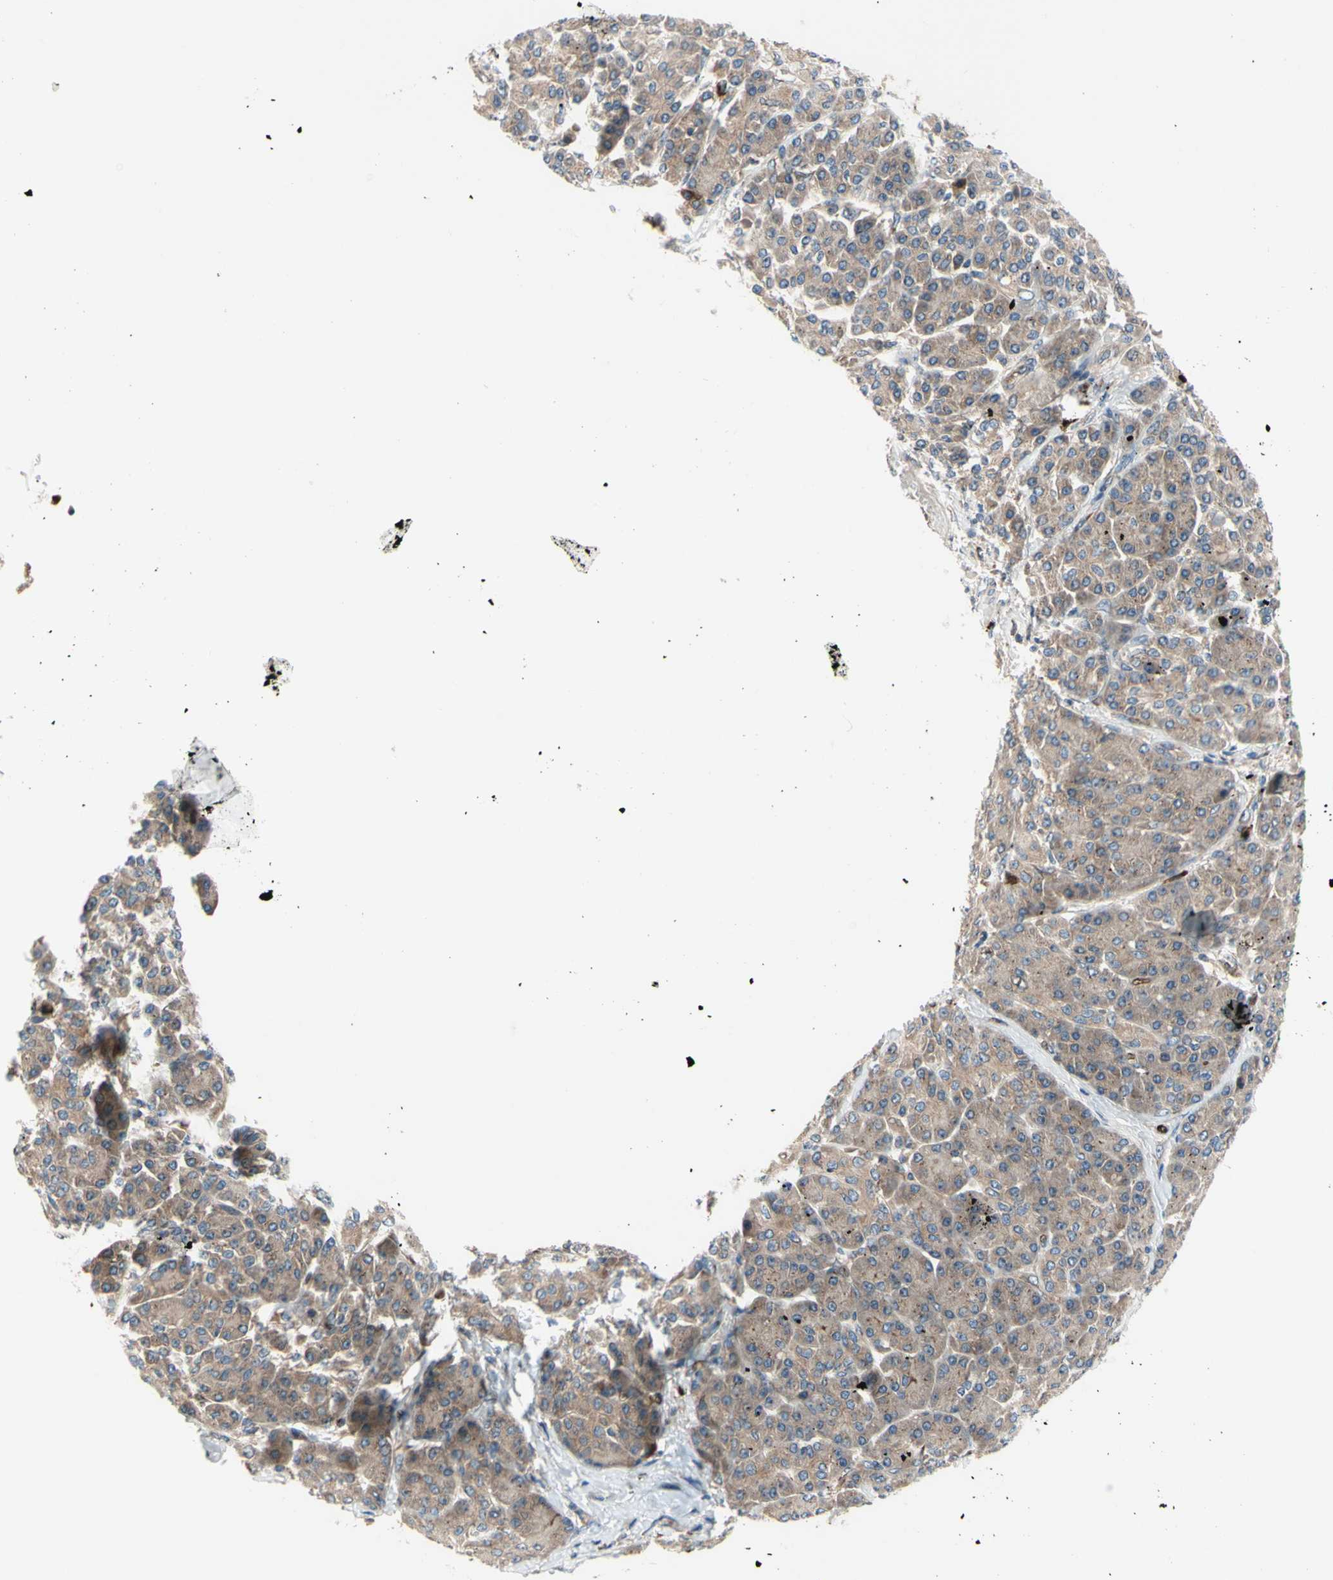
{"staining": {"intensity": "moderate", "quantity": ">75%", "location": "cytoplasmic/membranous"}, "tissue": "pancreatic cancer", "cell_type": "Tumor cells", "image_type": "cancer", "snomed": [{"axis": "morphology", "description": "Adenocarcinoma, NOS"}, {"axis": "topography", "description": "Pancreas"}], "caption": "Protein positivity by immunohistochemistry demonstrates moderate cytoplasmic/membranous positivity in about >75% of tumor cells in pancreatic adenocarcinoma. The staining was performed using DAB (3,3'-diaminobenzidine) to visualize the protein expression in brown, while the nuclei were stained in blue with hematoxylin (Magnification: 20x).", "gene": "USP9X", "patient": {"sex": "female", "age": 70}}